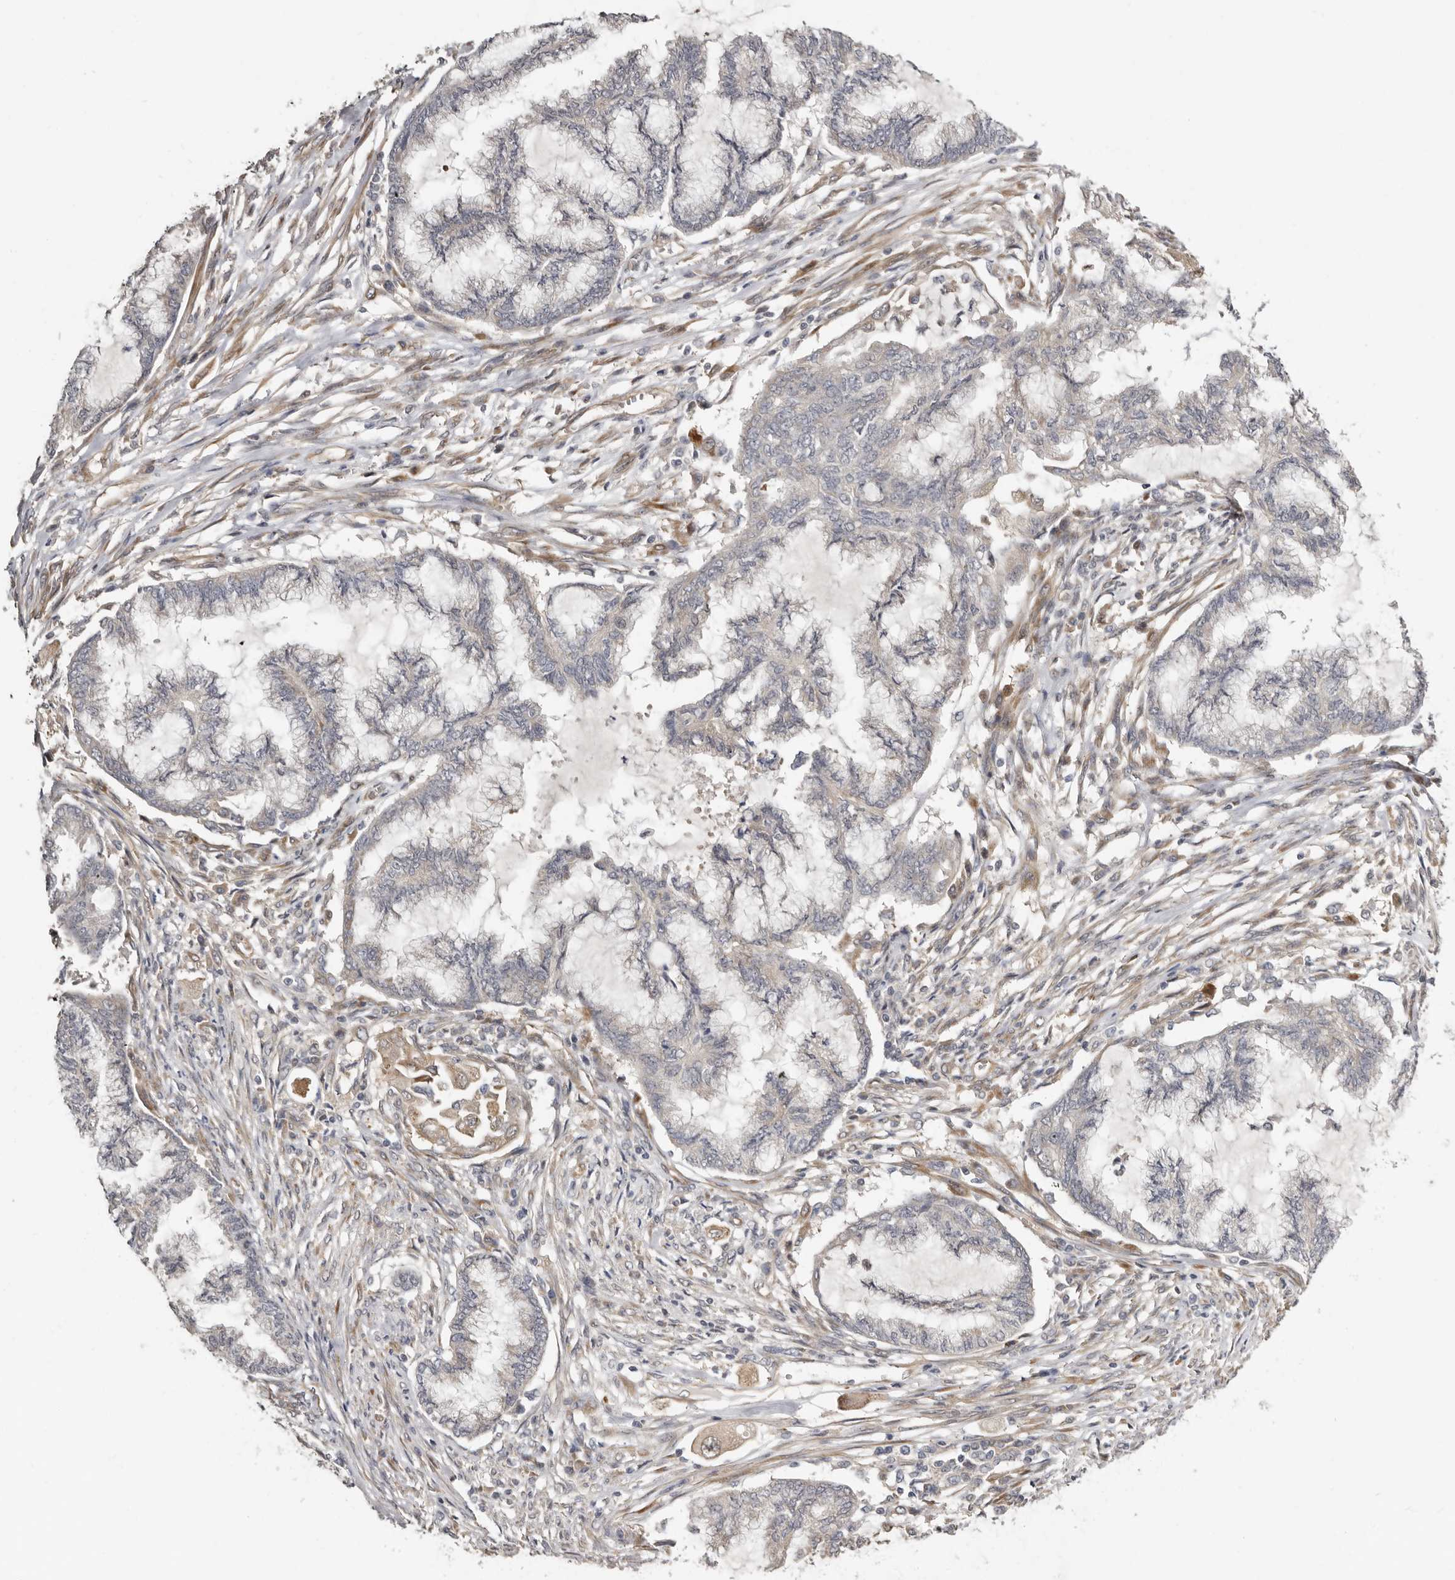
{"staining": {"intensity": "negative", "quantity": "none", "location": "none"}, "tissue": "endometrial cancer", "cell_type": "Tumor cells", "image_type": "cancer", "snomed": [{"axis": "morphology", "description": "Adenocarcinoma, NOS"}, {"axis": "topography", "description": "Endometrium"}], "caption": "The immunohistochemistry photomicrograph has no significant positivity in tumor cells of endometrial cancer tissue.", "gene": "SBDS", "patient": {"sex": "female", "age": 86}}